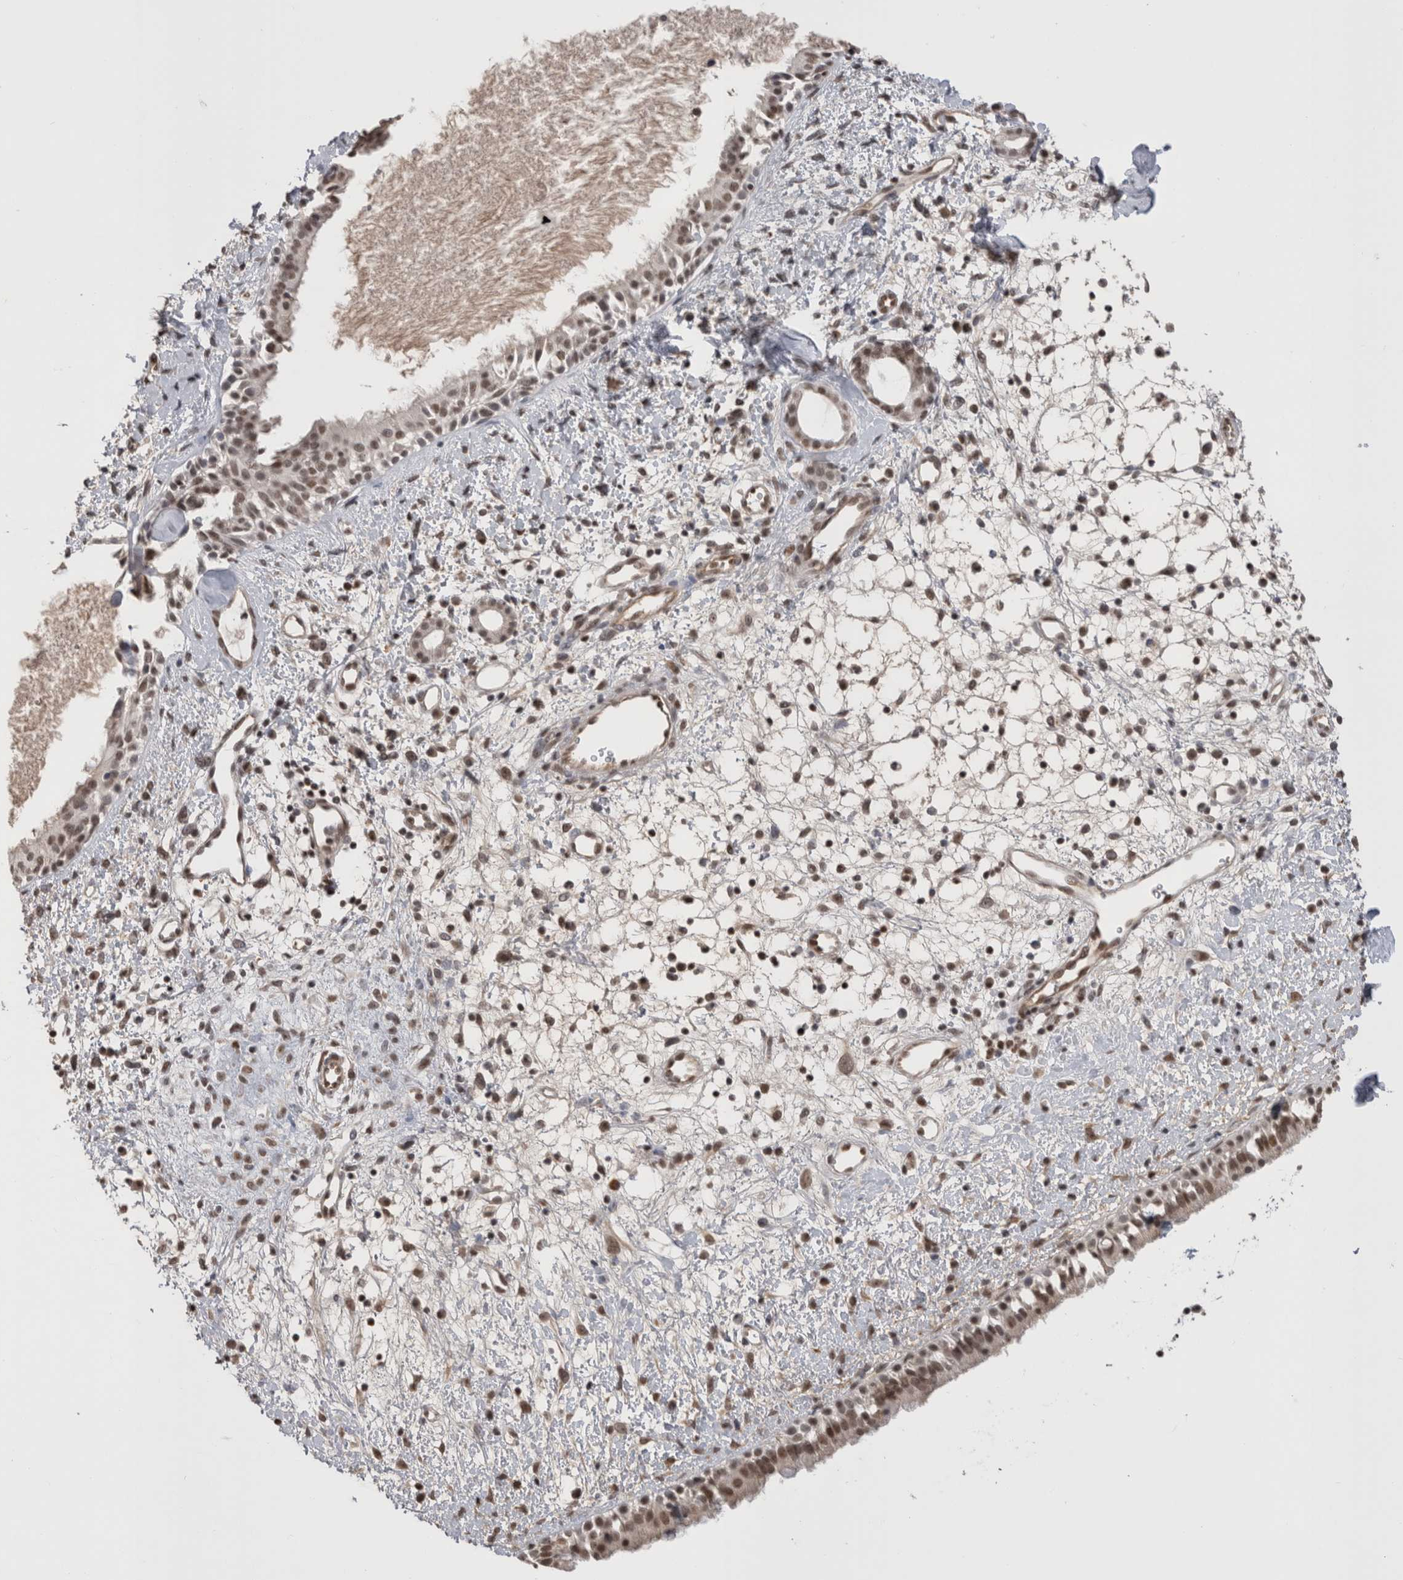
{"staining": {"intensity": "weak", "quantity": "25%-75%", "location": "nuclear"}, "tissue": "nasopharynx", "cell_type": "Respiratory epithelial cells", "image_type": "normal", "snomed": [{"axis": "morphology", "description": "Normal tissue, NOS"}, {"axis": "topography", "description": "Nasopharynx"}], "caption": "Approximately 25%-75% of respiratory epithelial cells in unremarkable human nasopharynx show weak nuclear protein expression as visualized by brown immunohistochemical staining.", "gene": "DAXX", "patient": {"sex": "male", "age": 22}}